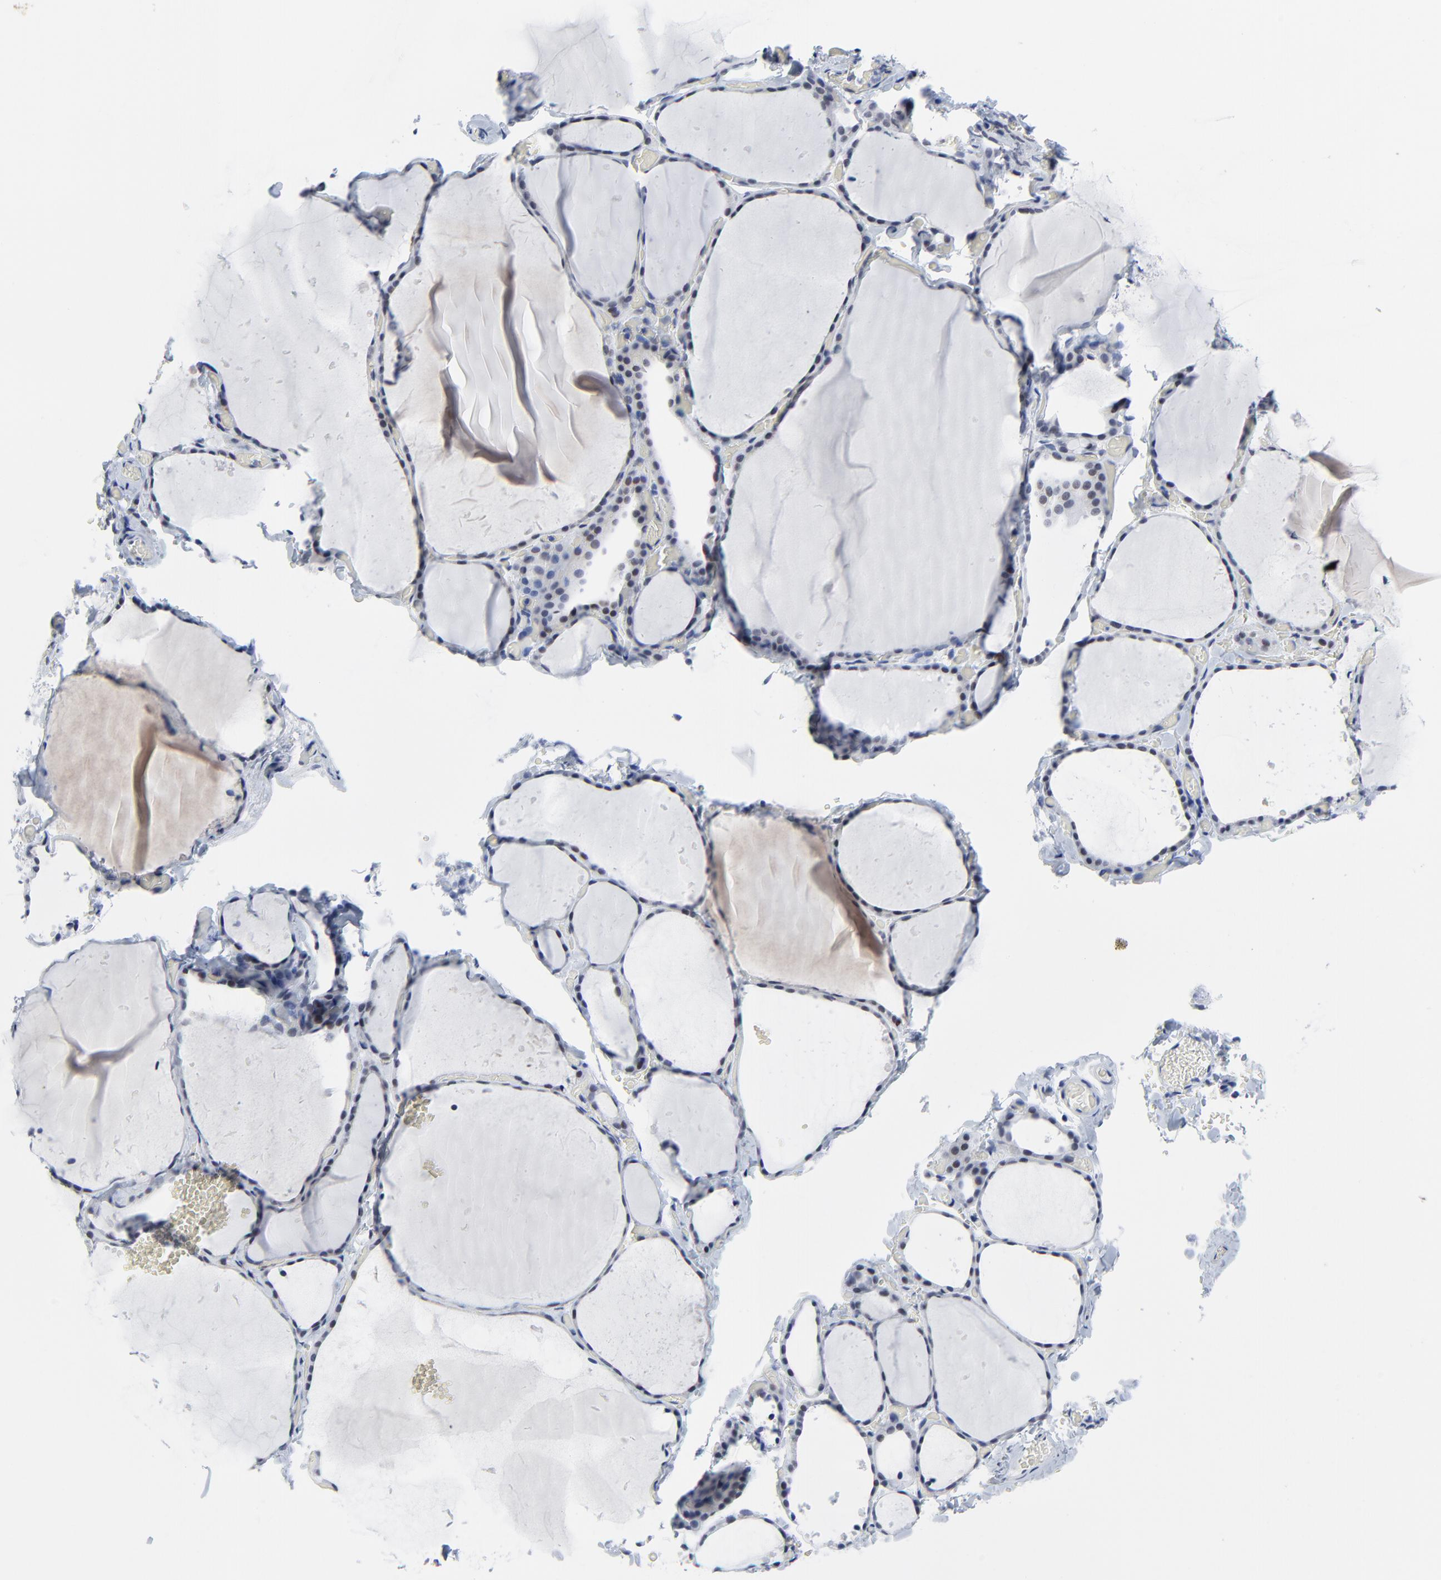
{"staining": {"intensity": "weak", "quantity": "<25%", "location": "nuclear"}, "tissue": "thyroid gland", "cell_type": "Glandular cells", "image_type": "normal", "snomed": [{"axis": "morphology", "description": "Normal tissue, NOS"}, {"axis": "topography", "description": "Thyroid gland"}], "caption": "A high-resolution image shows immunohistochemistry (IHC) staining of unremarkable thyroid gland, which exhibits no significant staining in glandular cells. Nuclei are stained in blue.", "gene": "ZNF589", "patient": {"sex": "female", "age": 22}}